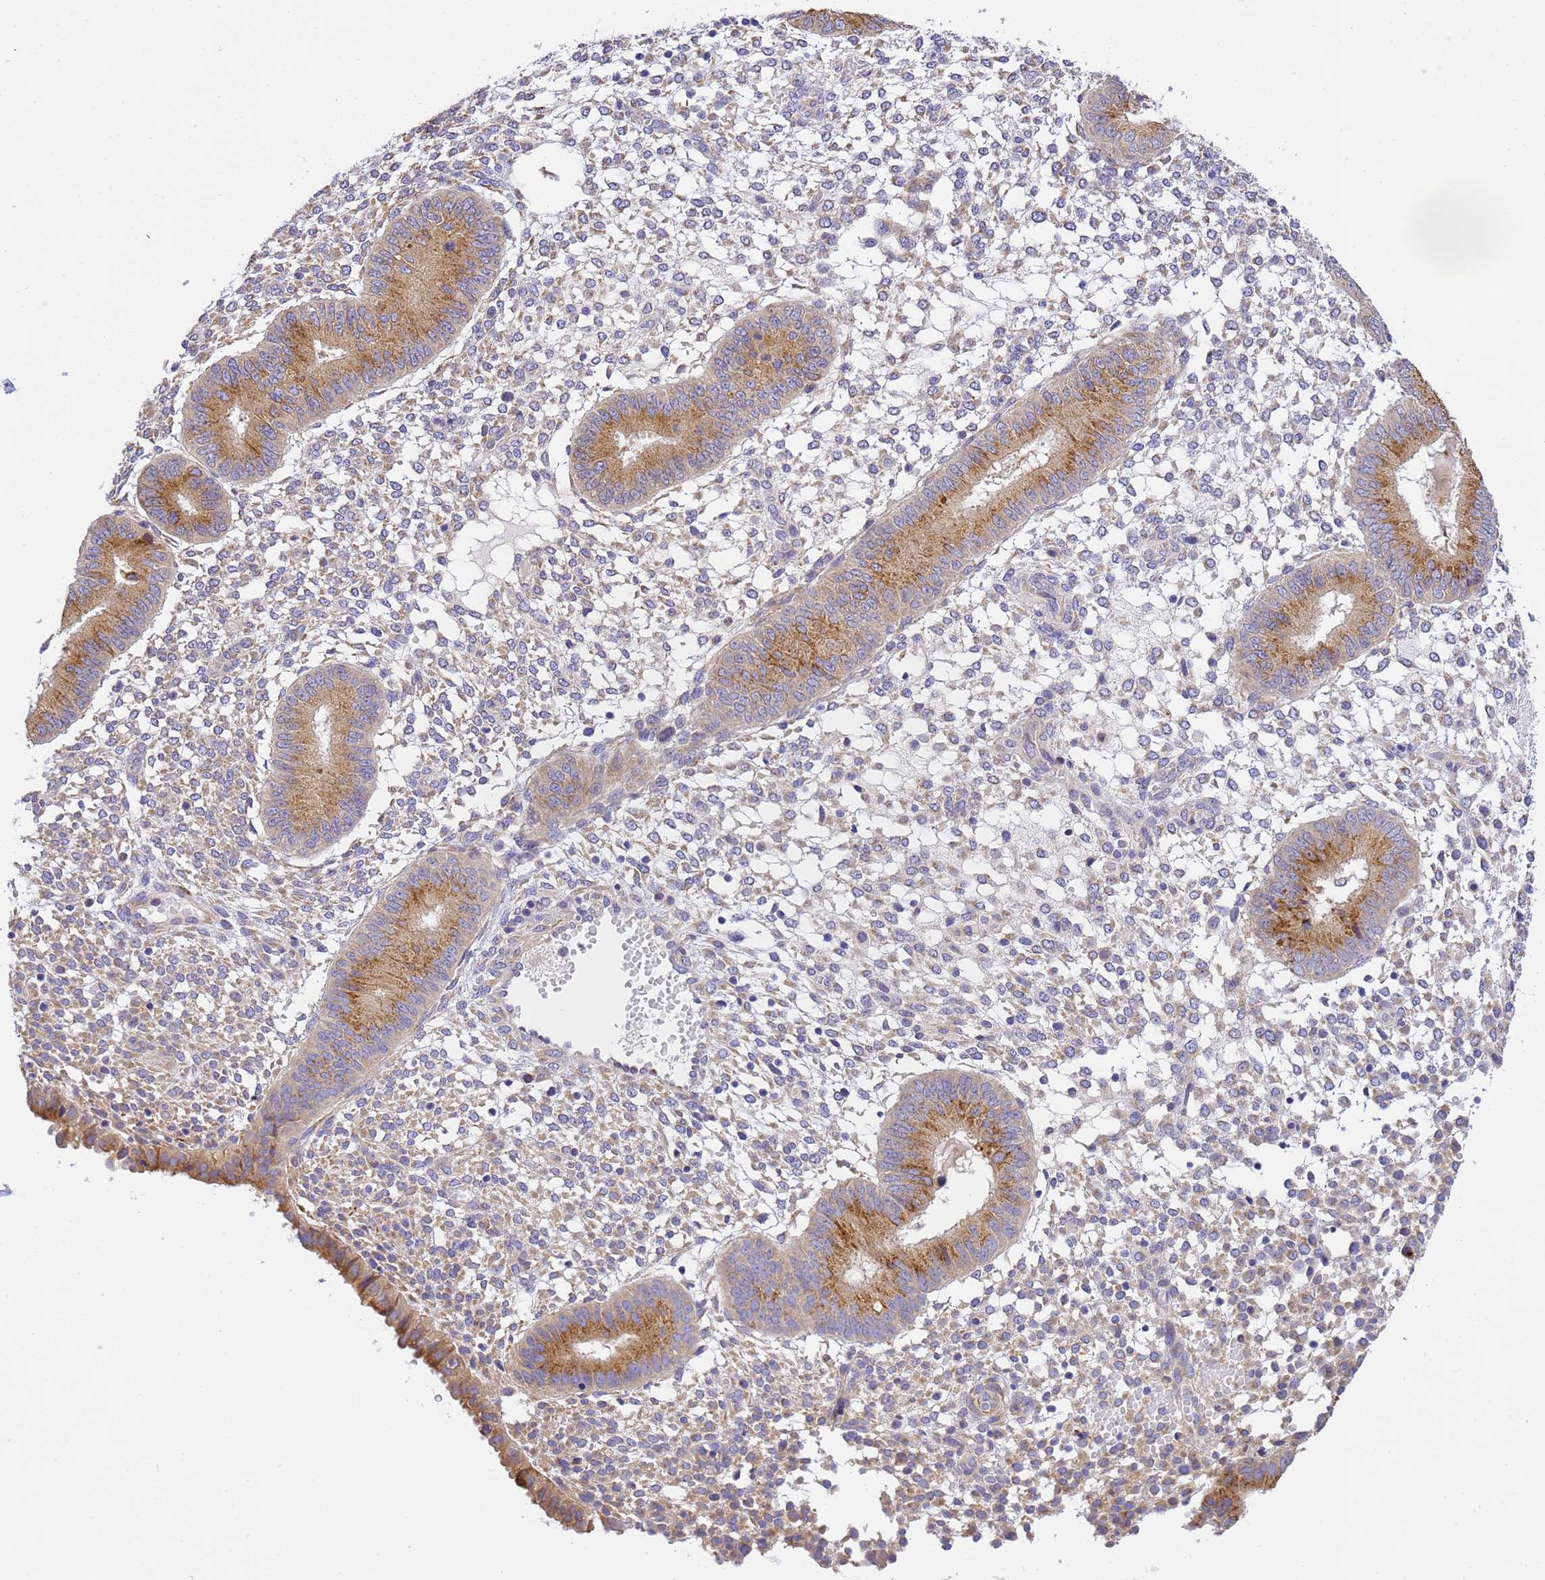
{"staining": {"intensity": "moderate", "quantity": "<25%", "location": "cytoplasmic/membranous"}, "tissue": "endometrium", "cell_type": "Cells in endometrial stroma", "image_type": "normal", "snomed": [{"axis": "morphology", "description": "Normal tissue, NOS"}, {"axis": "topography", "description": "Endometrium"}], "caption": "A micrograph of endometrium stained for a protein exhibits moderate cytoplasmic/membranous brown staining in cells in endometrial stroma. (Stains: DAB in brown, nuclei in blue, Microscopy: brightfield microscopy at high magnification).", "gene": "RHBDD3", "patient": {"sex": "female", "age": 49}}